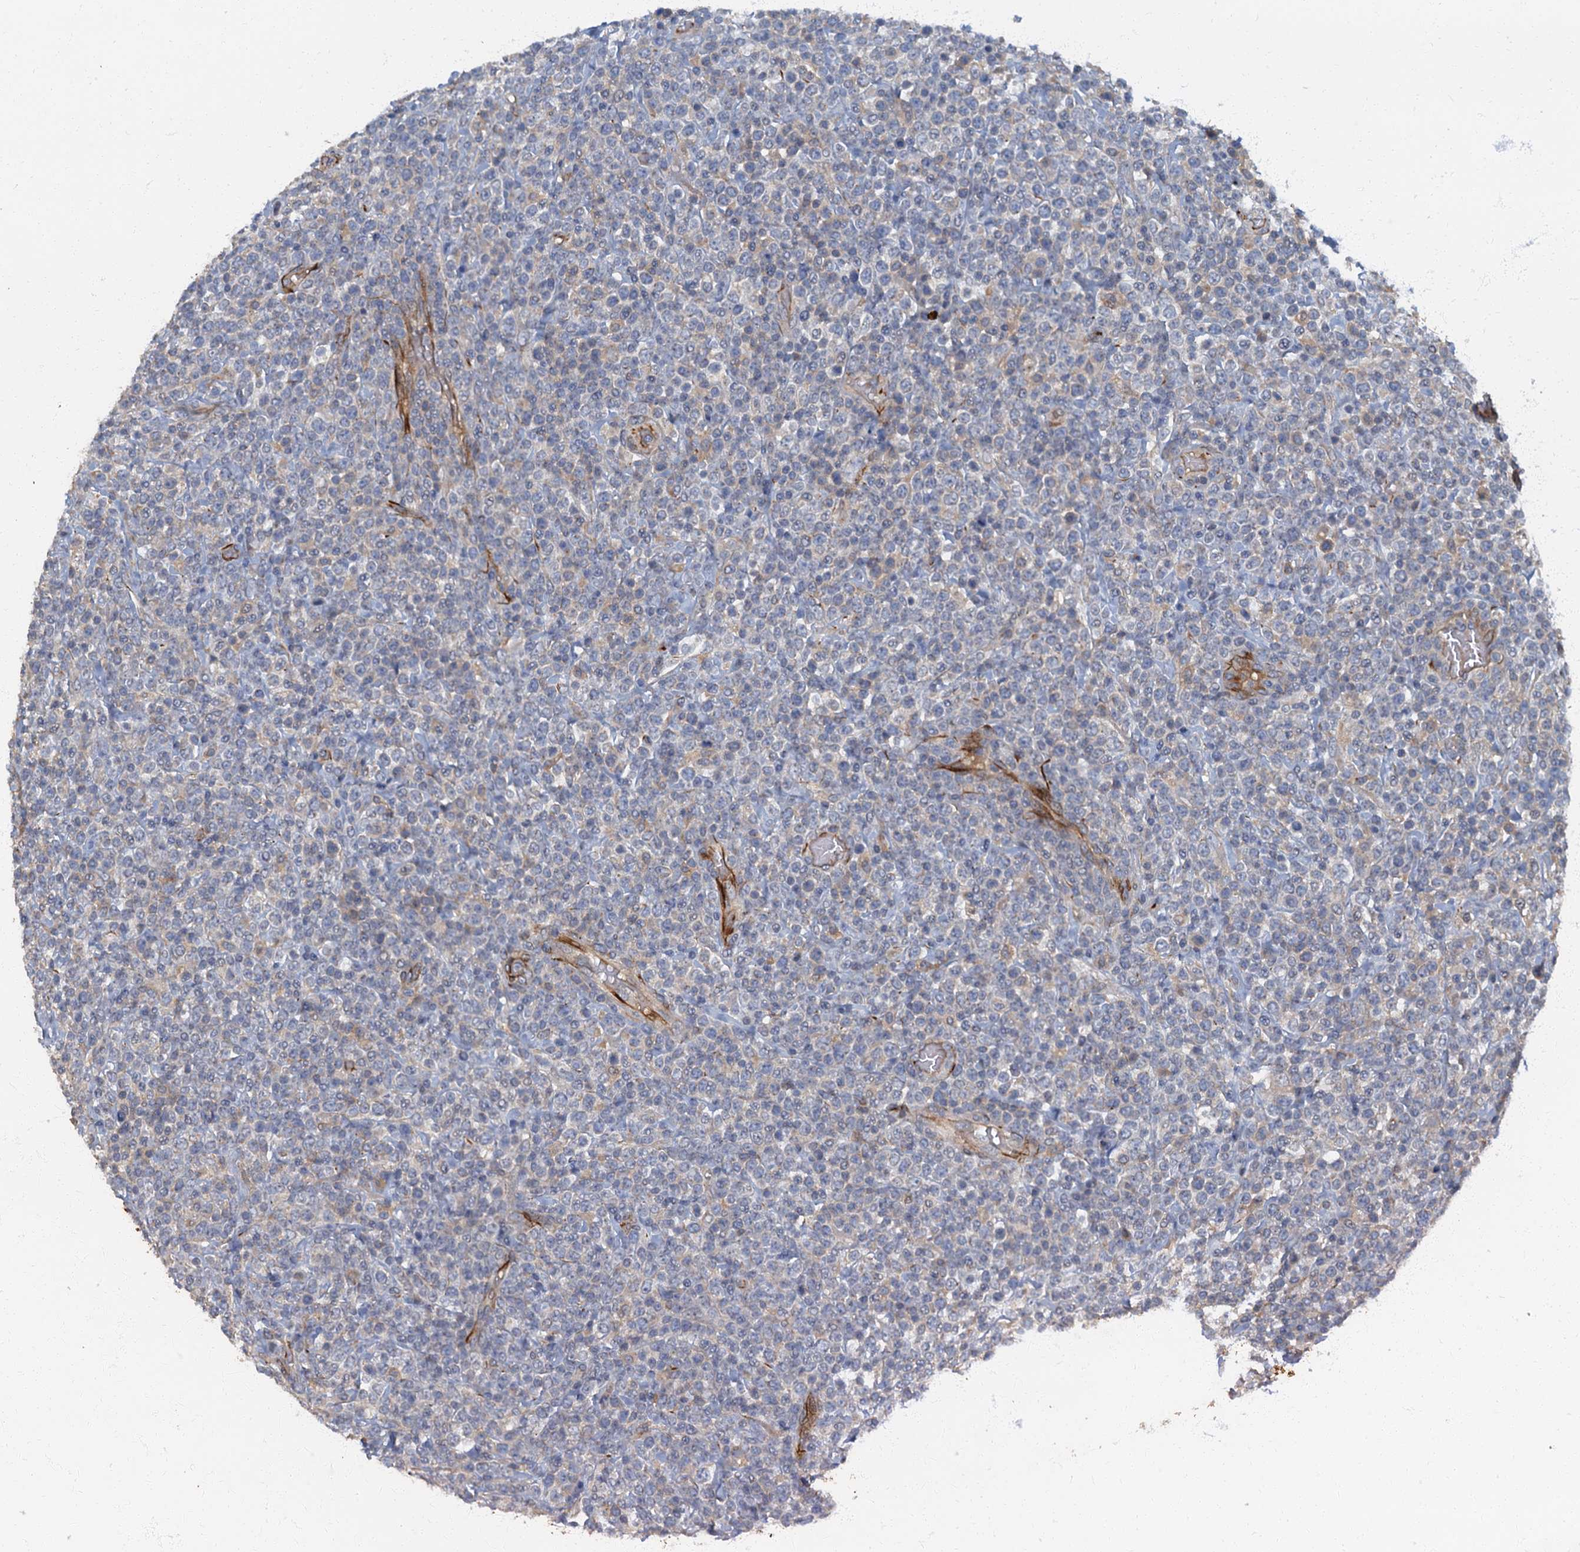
{"staining": {"intensity": "weak", "quantity": "<25%", "location": "cytoplasmic/membranous"}, "tissue": "lymphoma", "cell_type": "Tumor cells", "image_type": "cancer", "snomed": [{"axis": "morphology", "description": "Malignant lymphoma, non-Hodgkin's type, High grade"}, {"axis": "topography", "description": "Colon"}], "caption": "Tumor cells show no significant protein expression in malignant lymphoma, non-Hodgkin's type (high-grade).", "gene": "ARL11", "patient": {"sex": "female", "age": 53}}